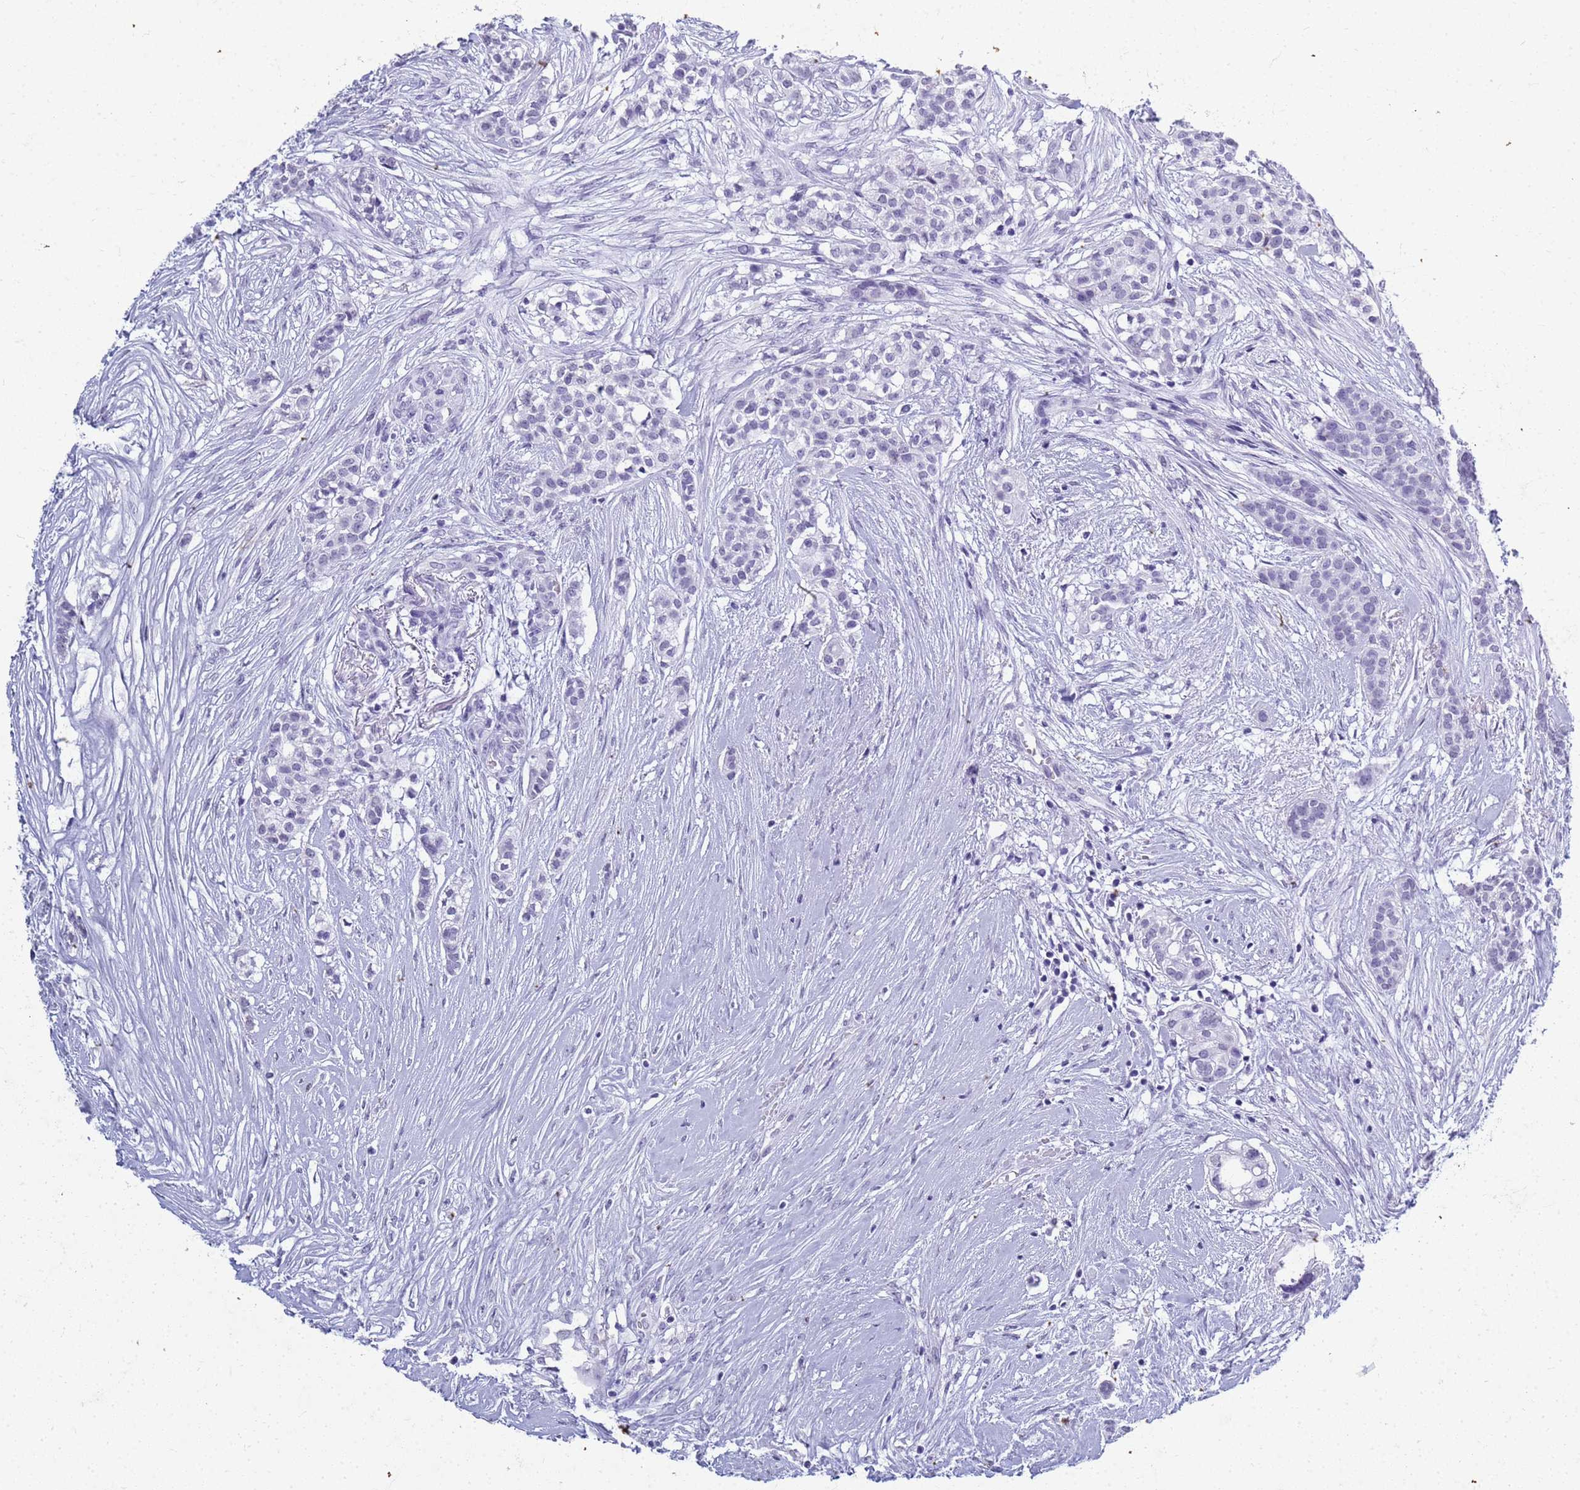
{"staining": {"intensity": "negative", "quantity": "none", "location": "none"}, "tissue": "head and neck cancer", "cell_type": "Tumor cells", "image_type": "cancer", "snomed": [{"axis": "morphology", "description": "Adenocarcinoma, NOS"}, {"axis": "topography", "description": "Head-Neck"}], "caption": "IHC image of neoplastic tissue: human head and neck cancer stained with DAB exhibits no significant protein staining in tumor cells.", "gene": "SLC7A9", "patient": {"sex": "male", "age": 81}}